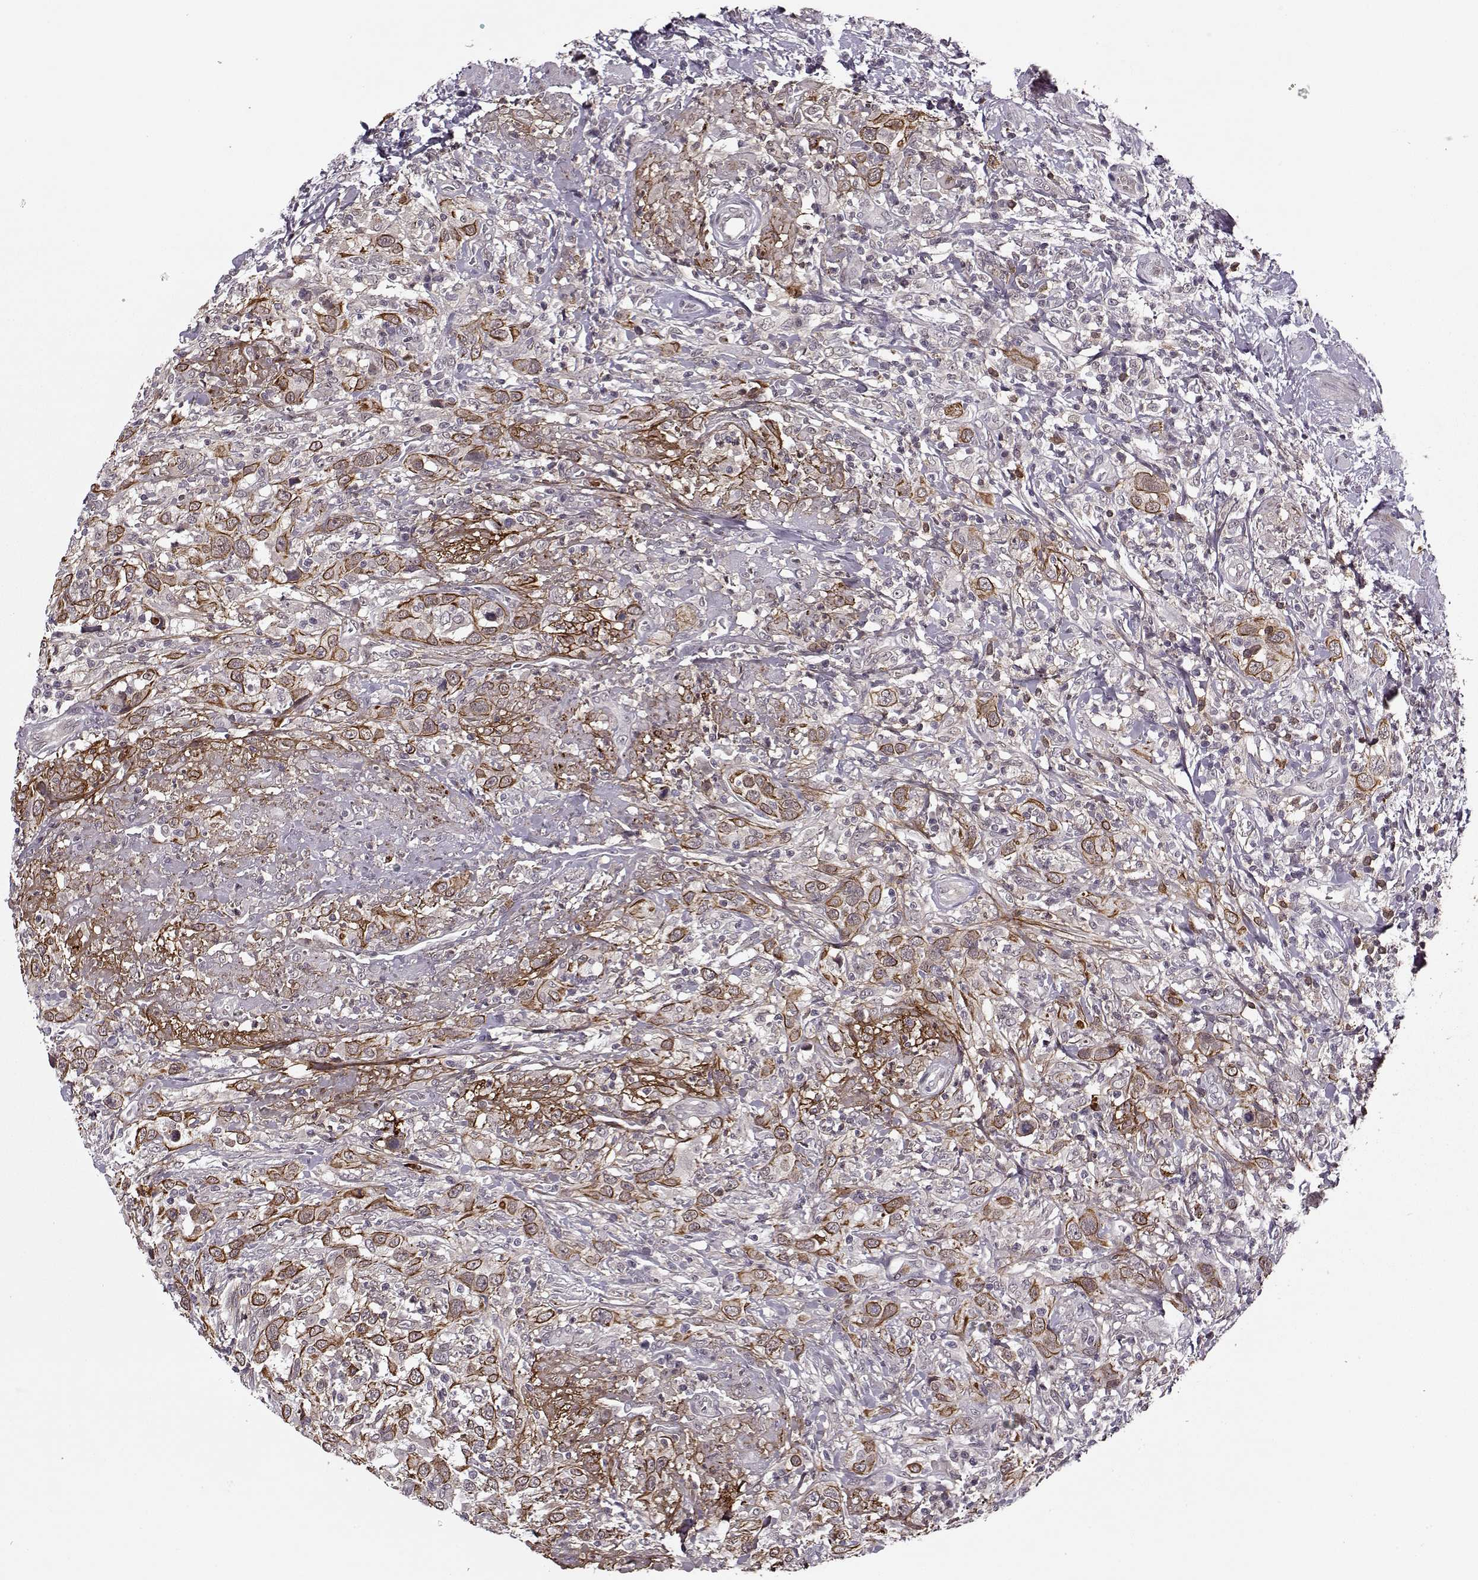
{"staining": {"intensity": "strong", "quantity": "25%-75%", "location": "cytoplasmic/membranous"}, "tissue": "urothelial cancer", "cell_type": "Tumor cells", "image_type": "cancer", "snomed": [{"axis": "morphology", "description": "Urothelial carcinoma, NOS"}, {"axis": "morphology", "description": "Urothelial carcinoma, High grade"}, {"axis": "topography", "description": "Urinary bladder"}], "caption": "The image shows staining of transitional cell carcinoma, revealing strong cytoplasmic/membranous protein staining (brown color) within tumor cells.", "gene": "DENND4B", "patient": {"sex": "female", "age": 64}}